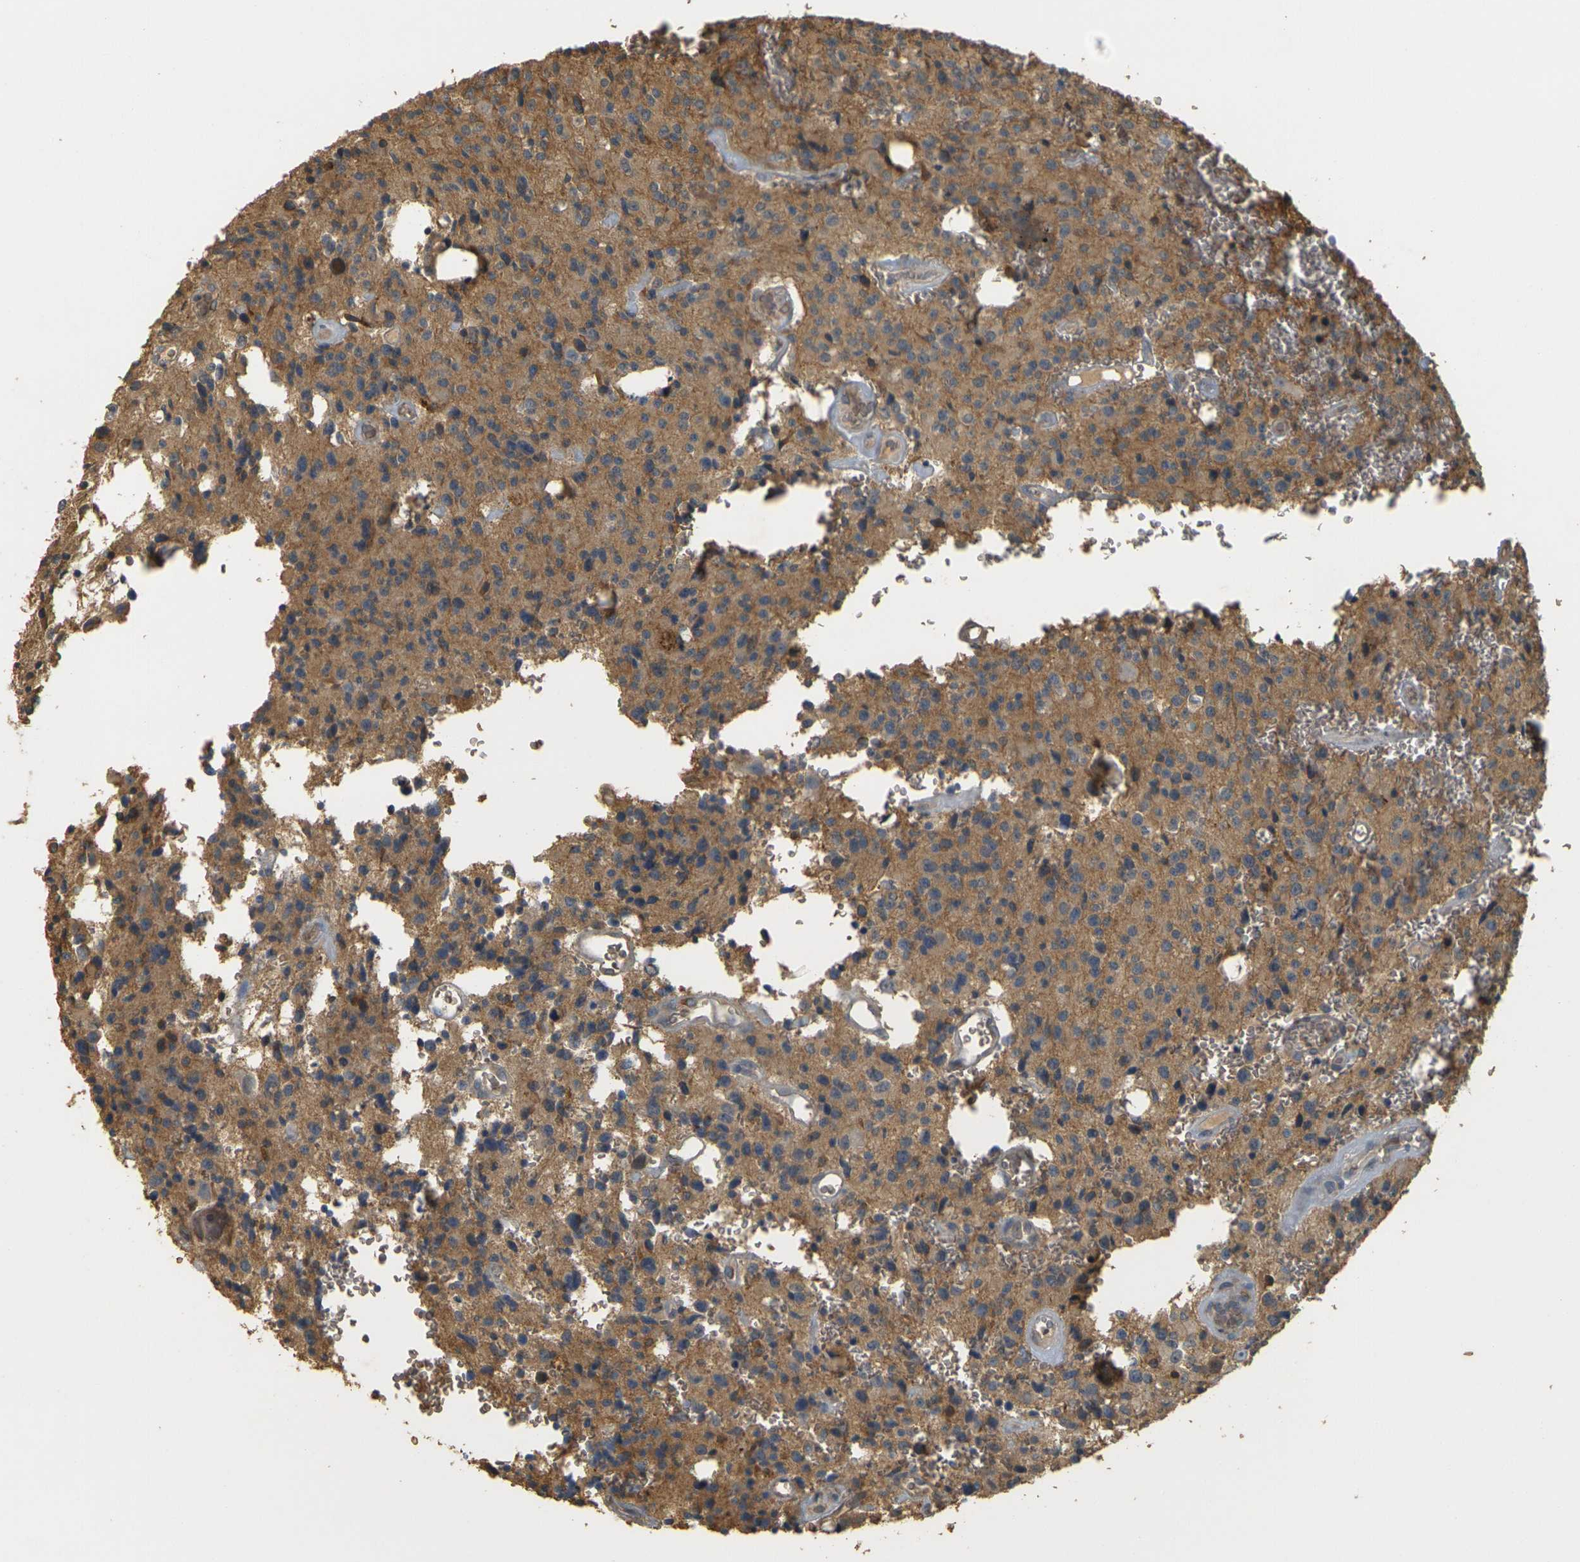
{"staining": {"intensity": "moderate", "quantity": ">75%", "location": "cytoplasmic/membranous"}, "tissue": "glioma", "cell_type": "Tumor cells", "image_type": "cancer", "snomed": [{"axis": "morphology", "description": "Glioma, malignant, Low grade"}, {"axis": "topography", "description": "Brain"}], "caption": "Immunohistochemical staining of human glioma displays moderate cytoplasmic/membranous protein expression in approximately >75% of tumor cells. The staining was performed using DAB to visualize the protein expression in brown, while the nuclei were stained in blue with hematoxylin (Magnification: 20x).", "gene": "MEGF9", "patient": {"sex": "male", "age": 58}}